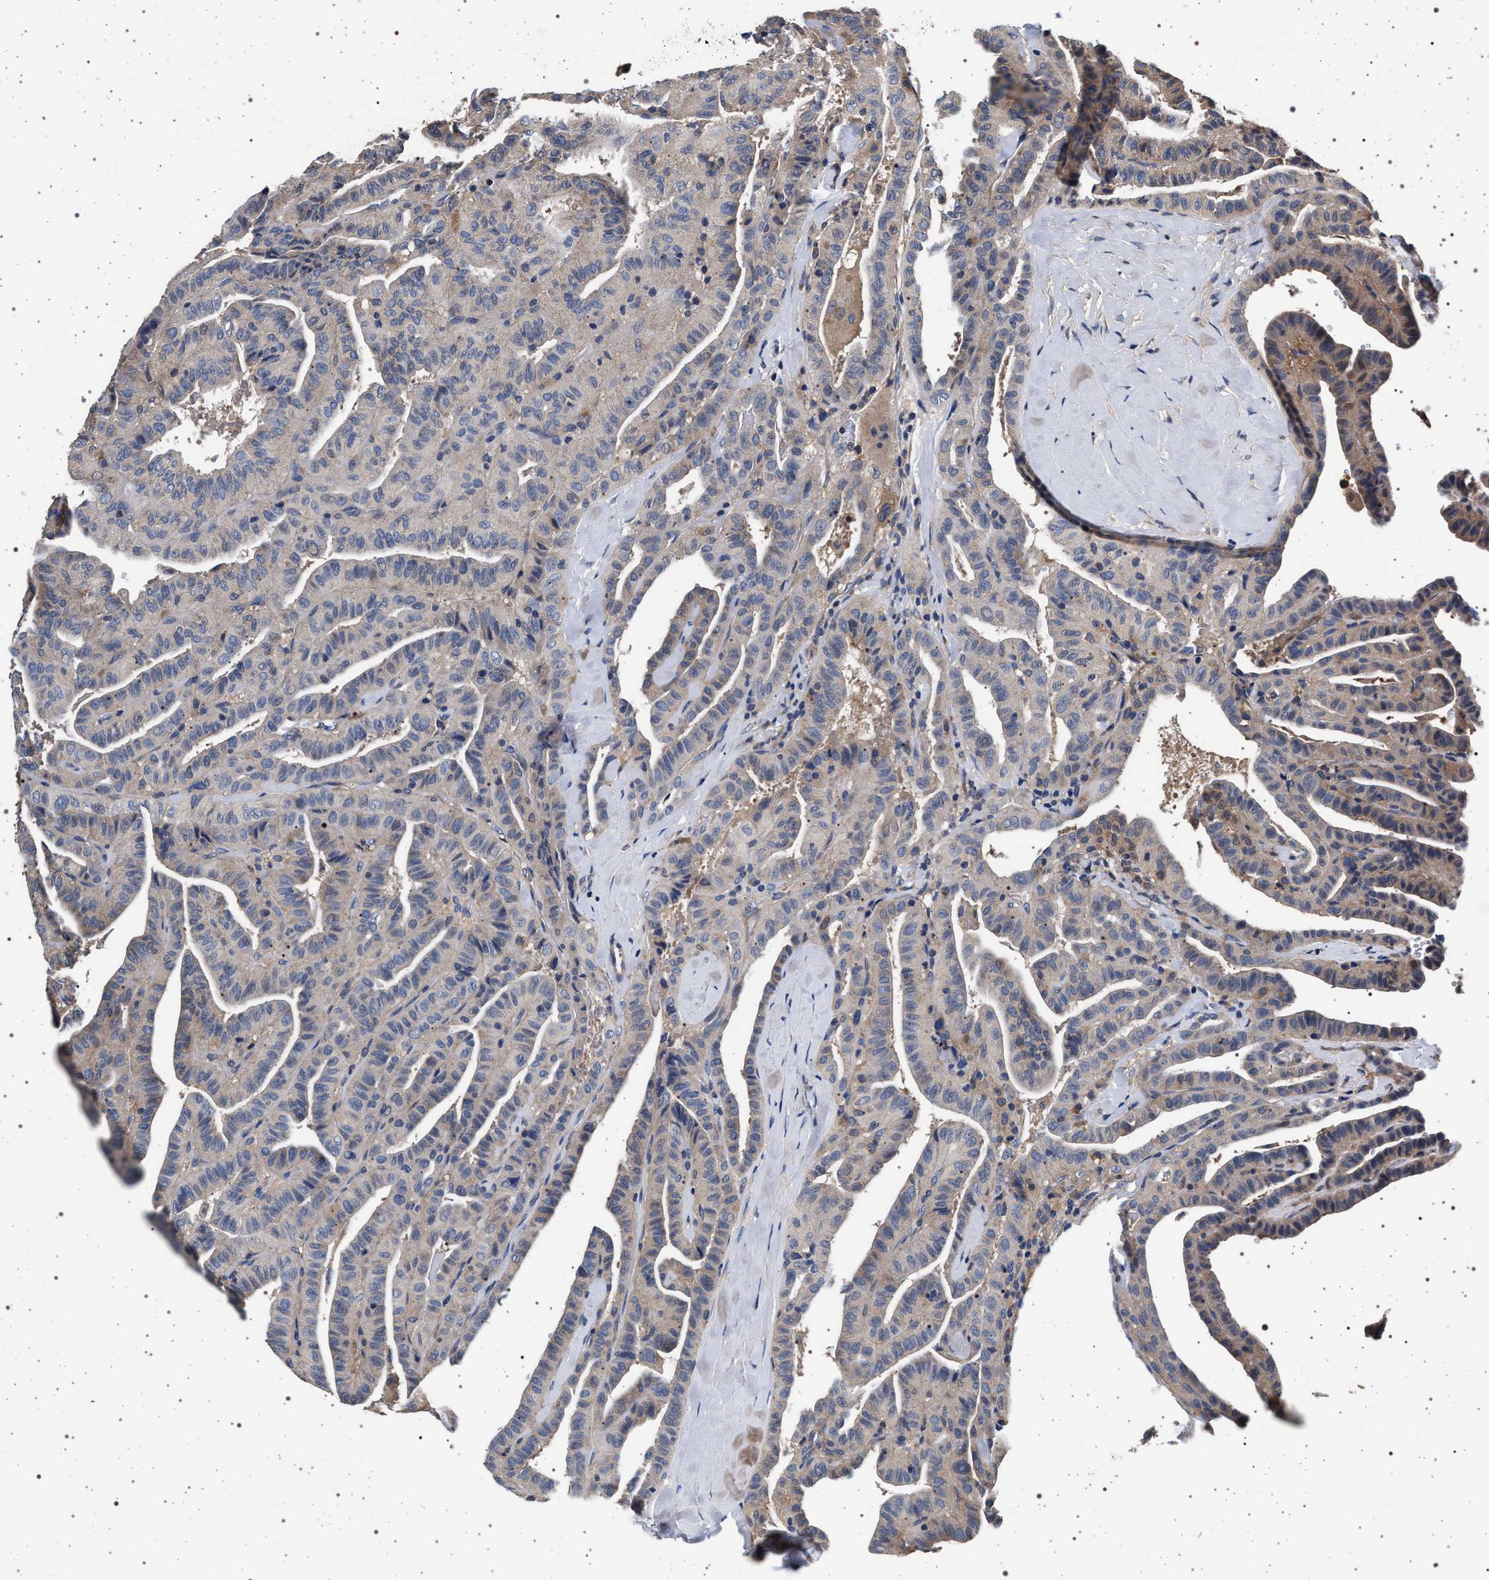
{"staining": {"intensity": "weak", "quantity": "<25%", "location": "cytoplasmic/membranous"}, "tissue": "thyroid cancer", "cell_type": "Tumor cells", "image_type": "cancer", "snomed": [{"axis": "morphology", "description": "Papillary adenocarcinoma, NOS"}, {"axis": "topography", "description": "Thyroid gland"}], "caption": "DAB (3,3'-diaminobenzidine) immunohistochemical staining of human thyroid cancer (papillary adenocarcinoma) exhibits no significant expression in tumor cells.", "gene": "MAP3K2", "patient": {"sex": "male", "age": 77}}